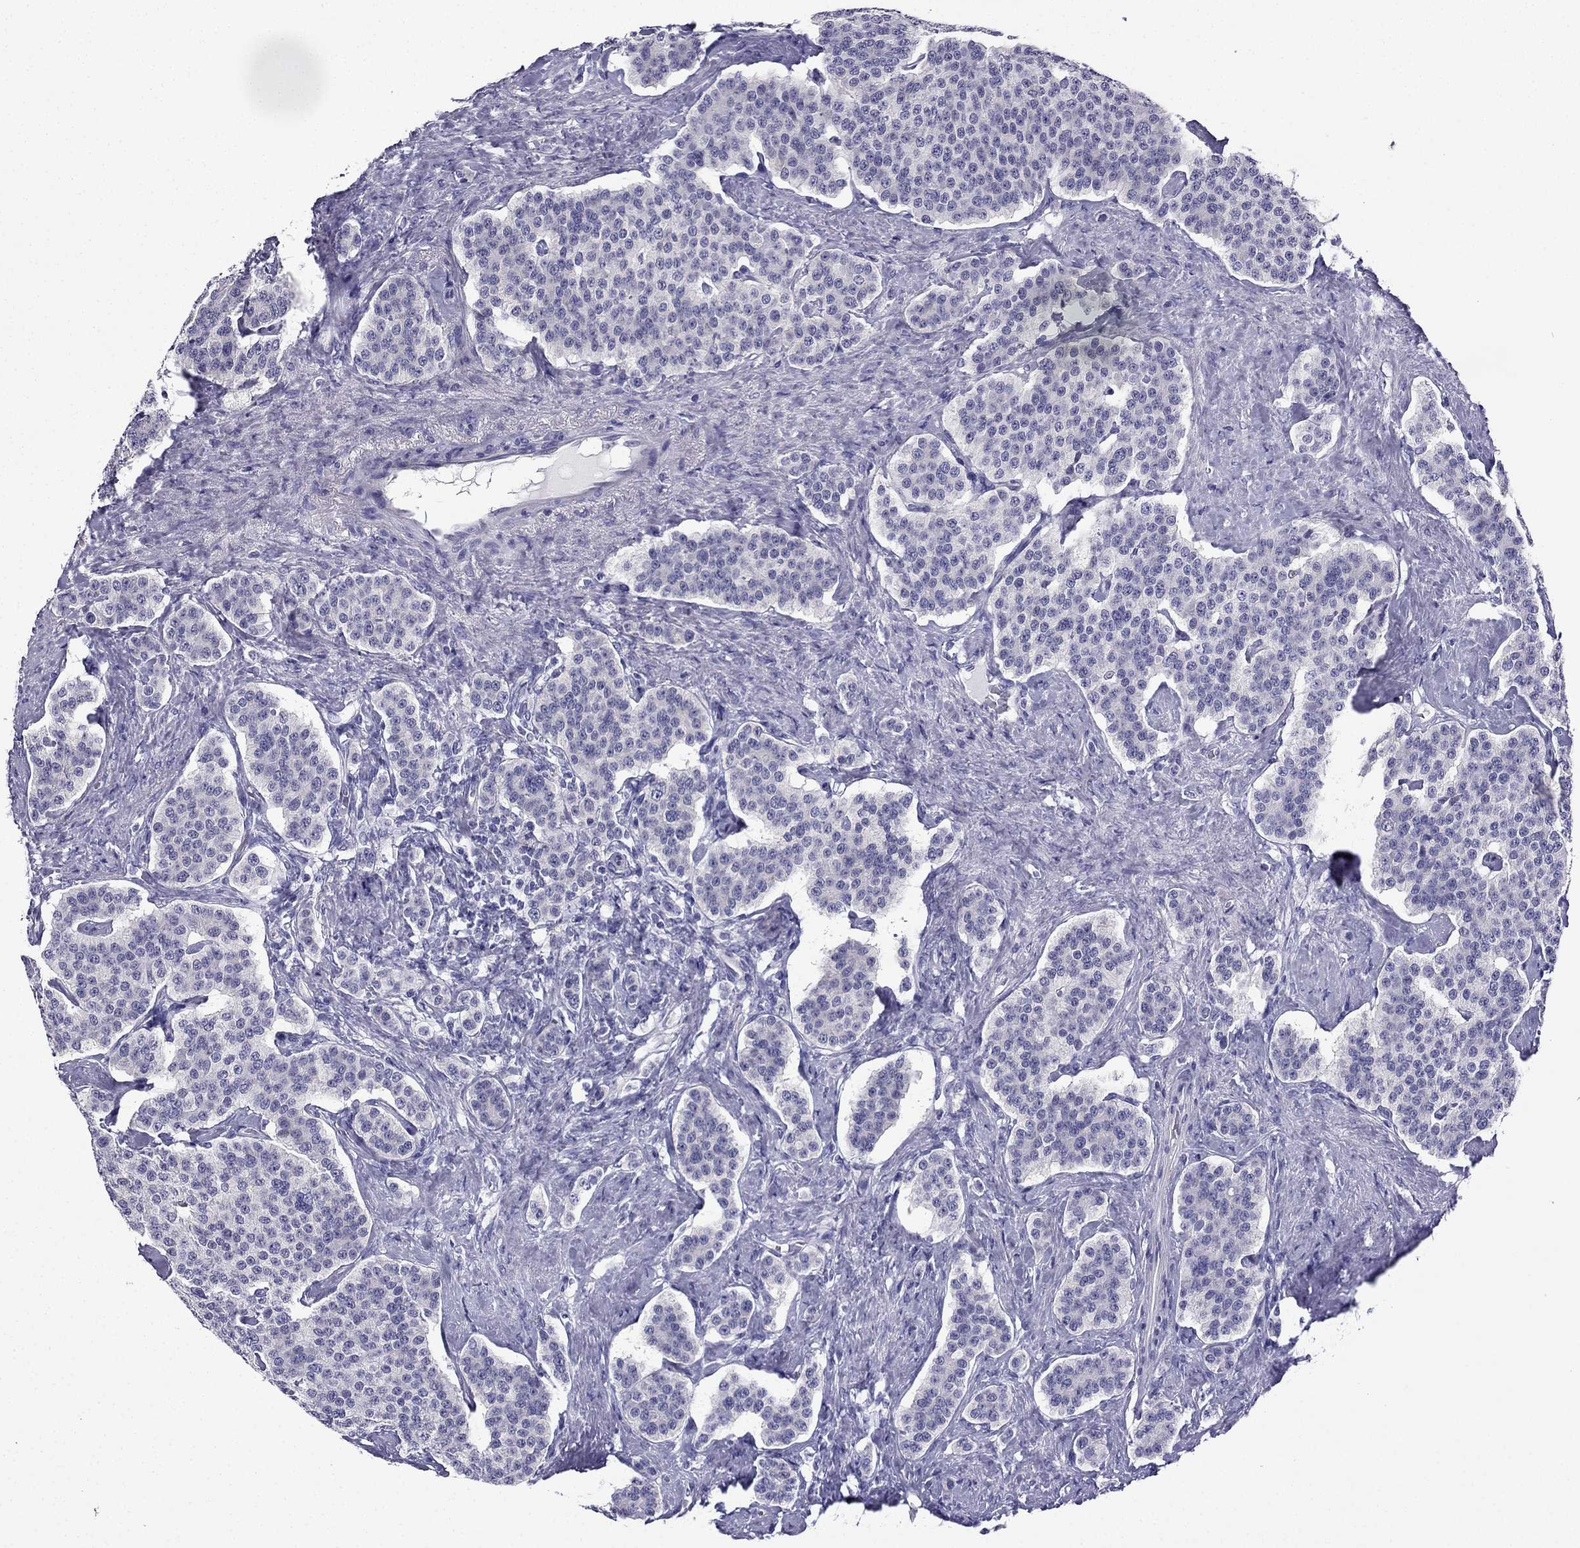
{"staining": {"intensity": "negative", "quantity": "none", "location": "none"}, "tissue": "carcinoid", "cell_type": "Tumor cells", "image_type": "cancer", "snomed": [{"axis": "morphology", "description": "Carcinoid, malignant, NOS"}, {"axis": "topography", "description": "Small intestine"}], "caption": "The image exhibits no significant expression in tumor cells of carcinoid (malignant).", "gene": "KCNJ10", "patient": {"sex": "female", "age": 58}}